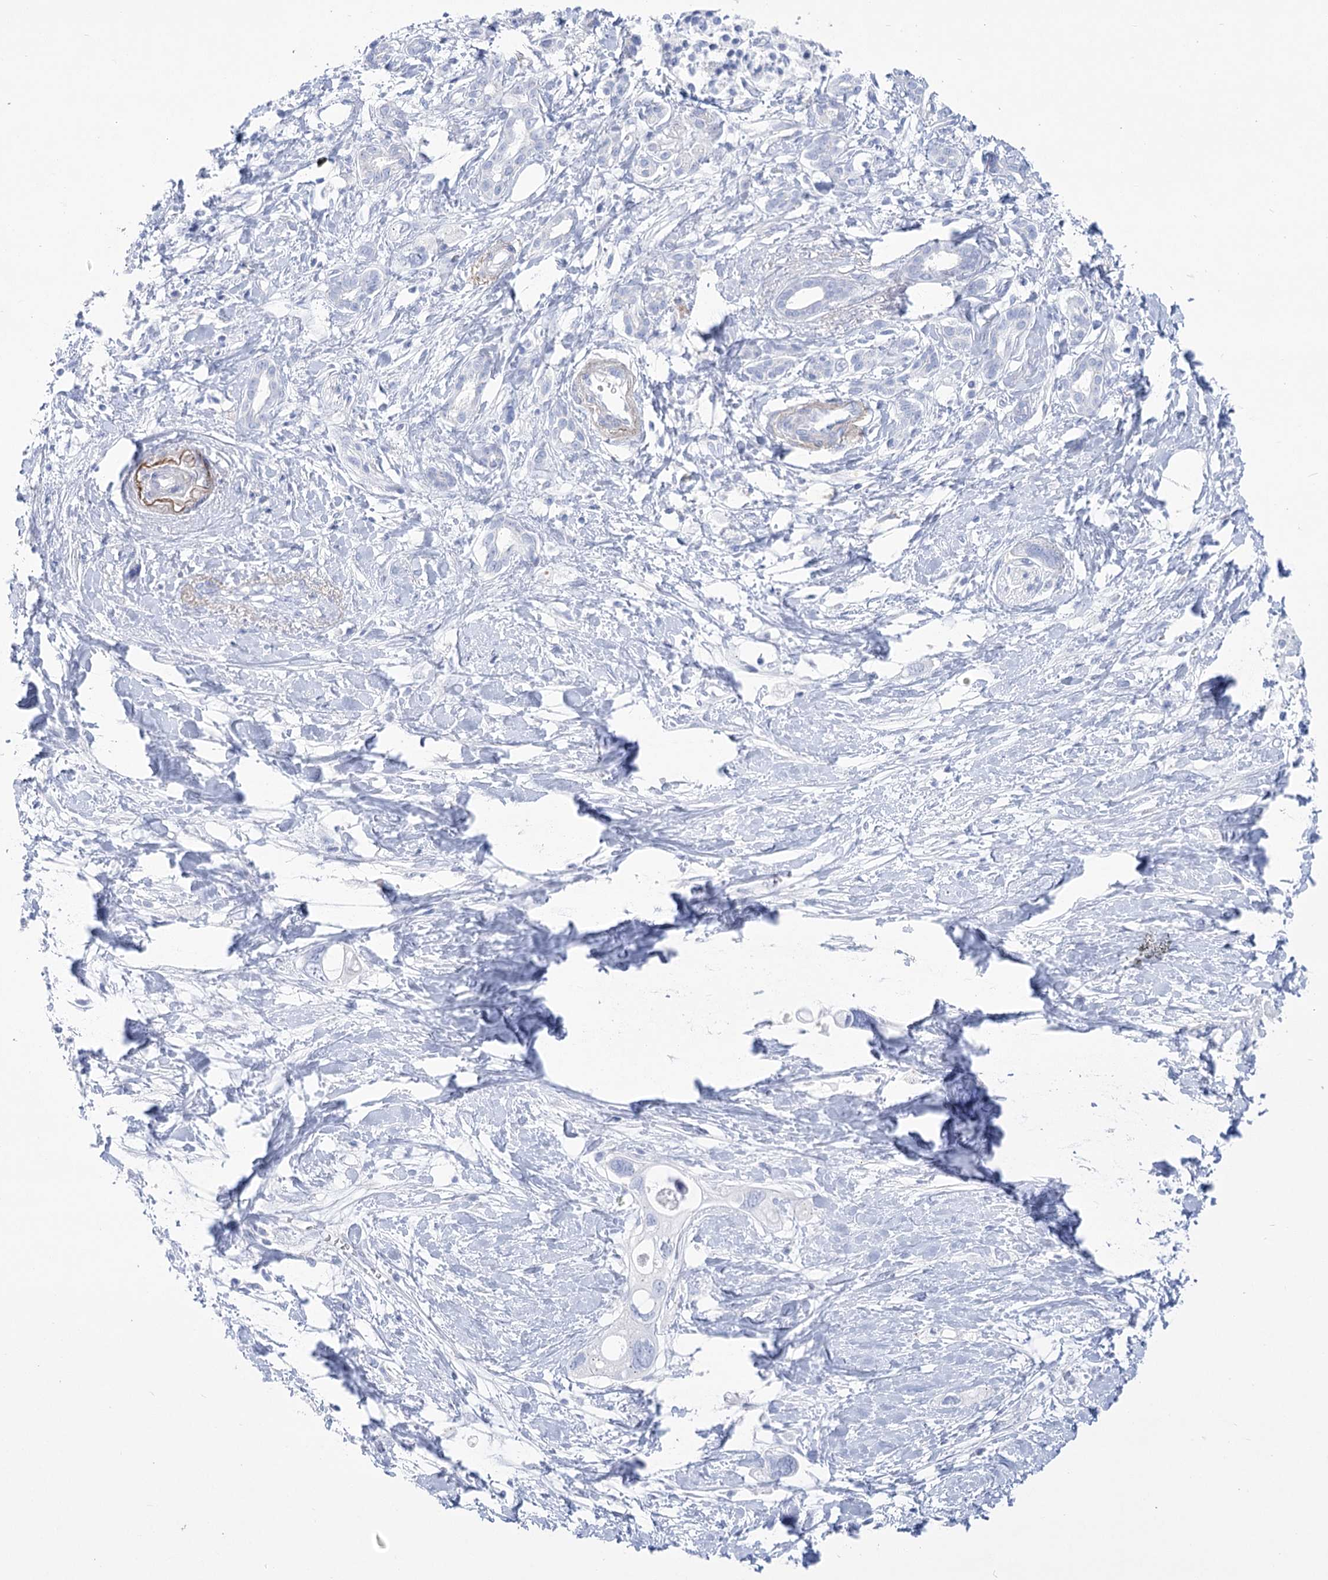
{"staining": {"intensity": "negative", "quantity": "none", "location": "none"}, "tissue": "pancreatic cancer", "cell_type": "Tumor cells", "image_type": "cancer", "snomed": [{"axis": "morphology", "description": "Adenocarcinoma, NOS"}, {"axis": "topography", "description": "Pancreas"}], "caption": "Immunohistochemistry (IHC) of human pancreatic cancer exhibits no staining in tumor cells.", "gene": "PCDHA1", "patient": {"sex": "female", "age": 56}}